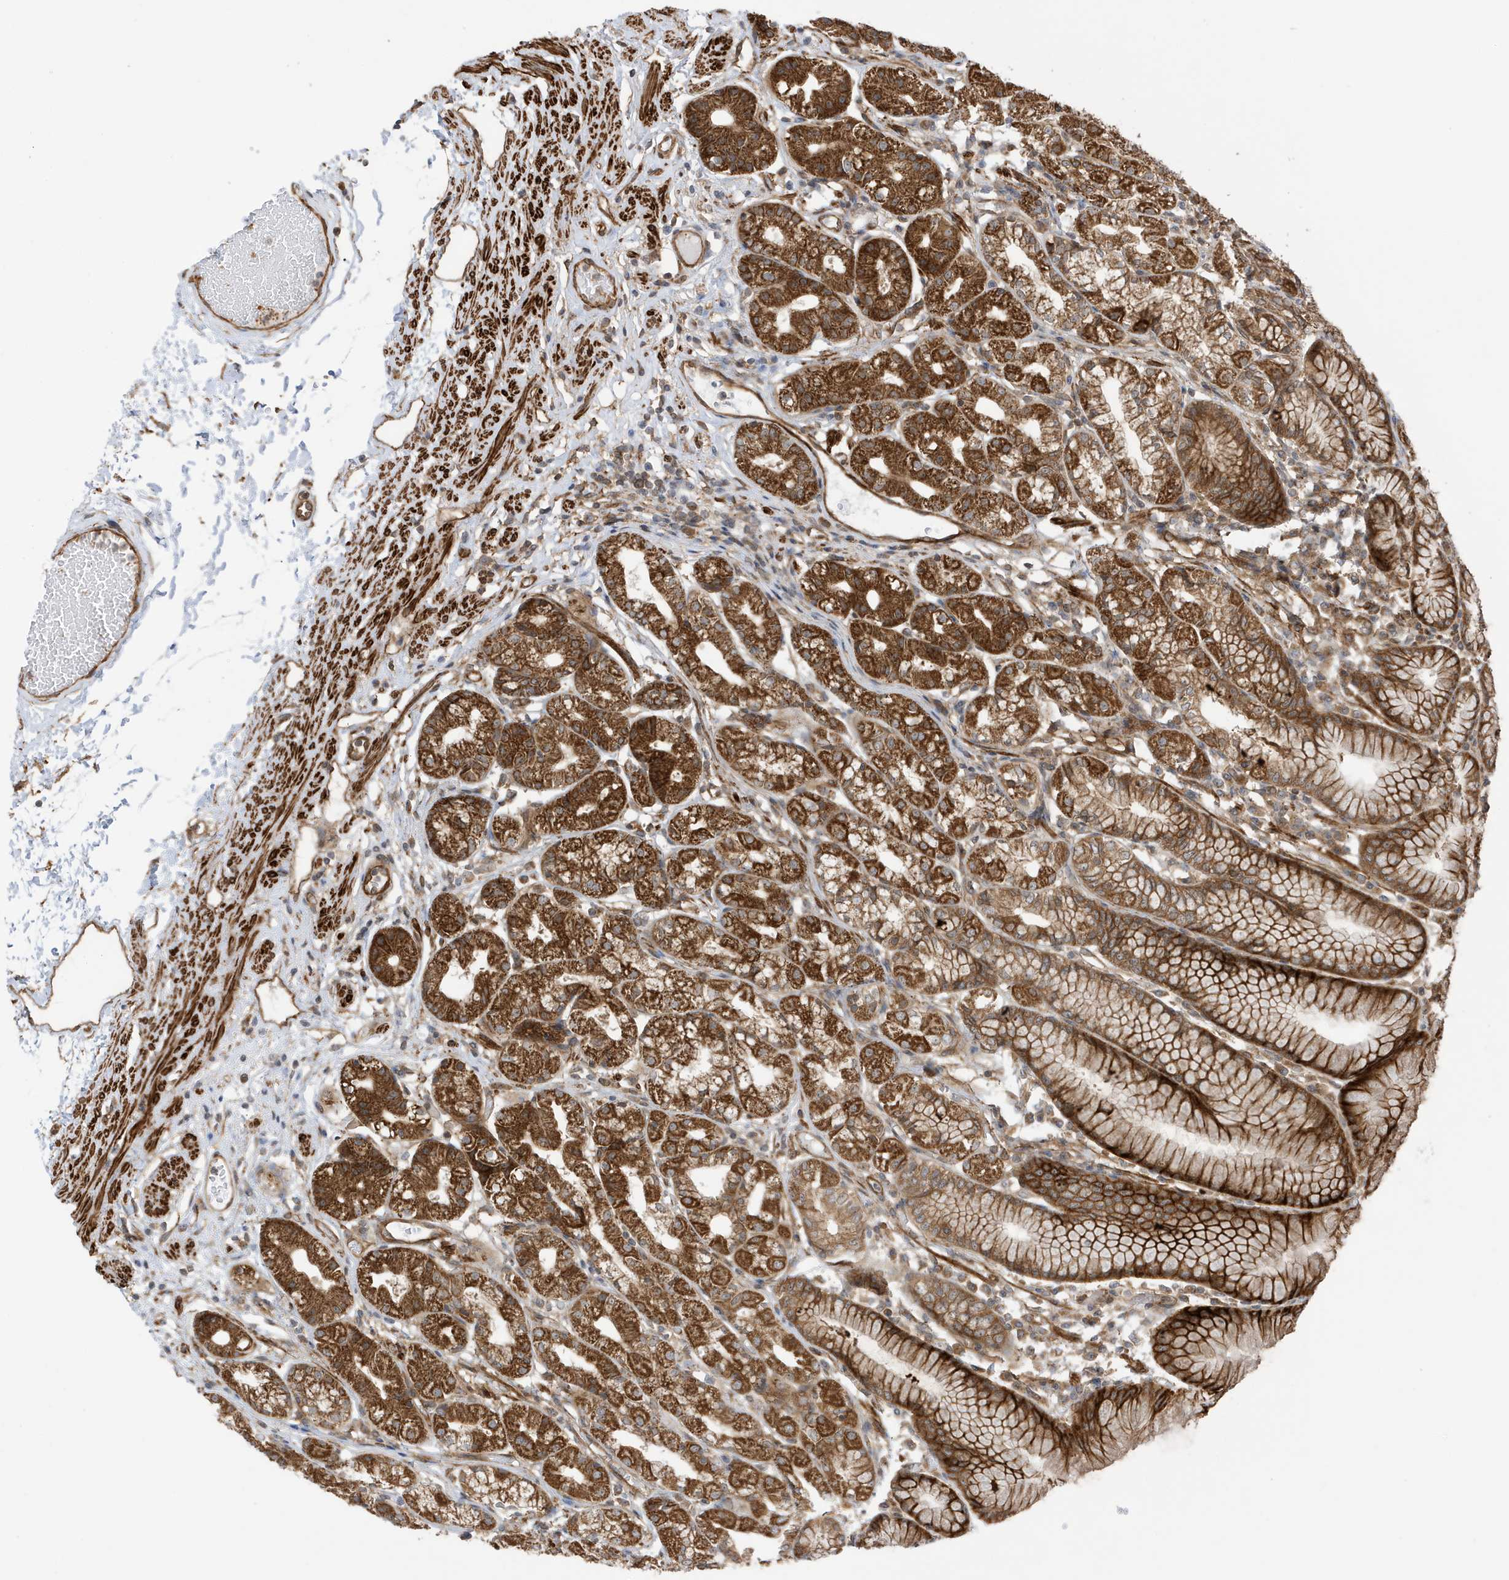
{"staining": {"intensity": "strong", "quantity": ">75%", "location": "cytoplasmic/membranous"}, "tissue": "stomach", "cell_type": "Glandular cells", "image_type": "normal", "snomed": [{"axis": "morphology", "description": "Normal tissue, NOS"}, {"axis": "topography", "description": "Stomach"}], "caption": "IHC of benign stomach demonstrates high levels of strong cytoplasmic/membranous expression in about >75% of glandular cells.", "gene": "CDC42EP3", "patient": {"sex": "female", "age": 57}}